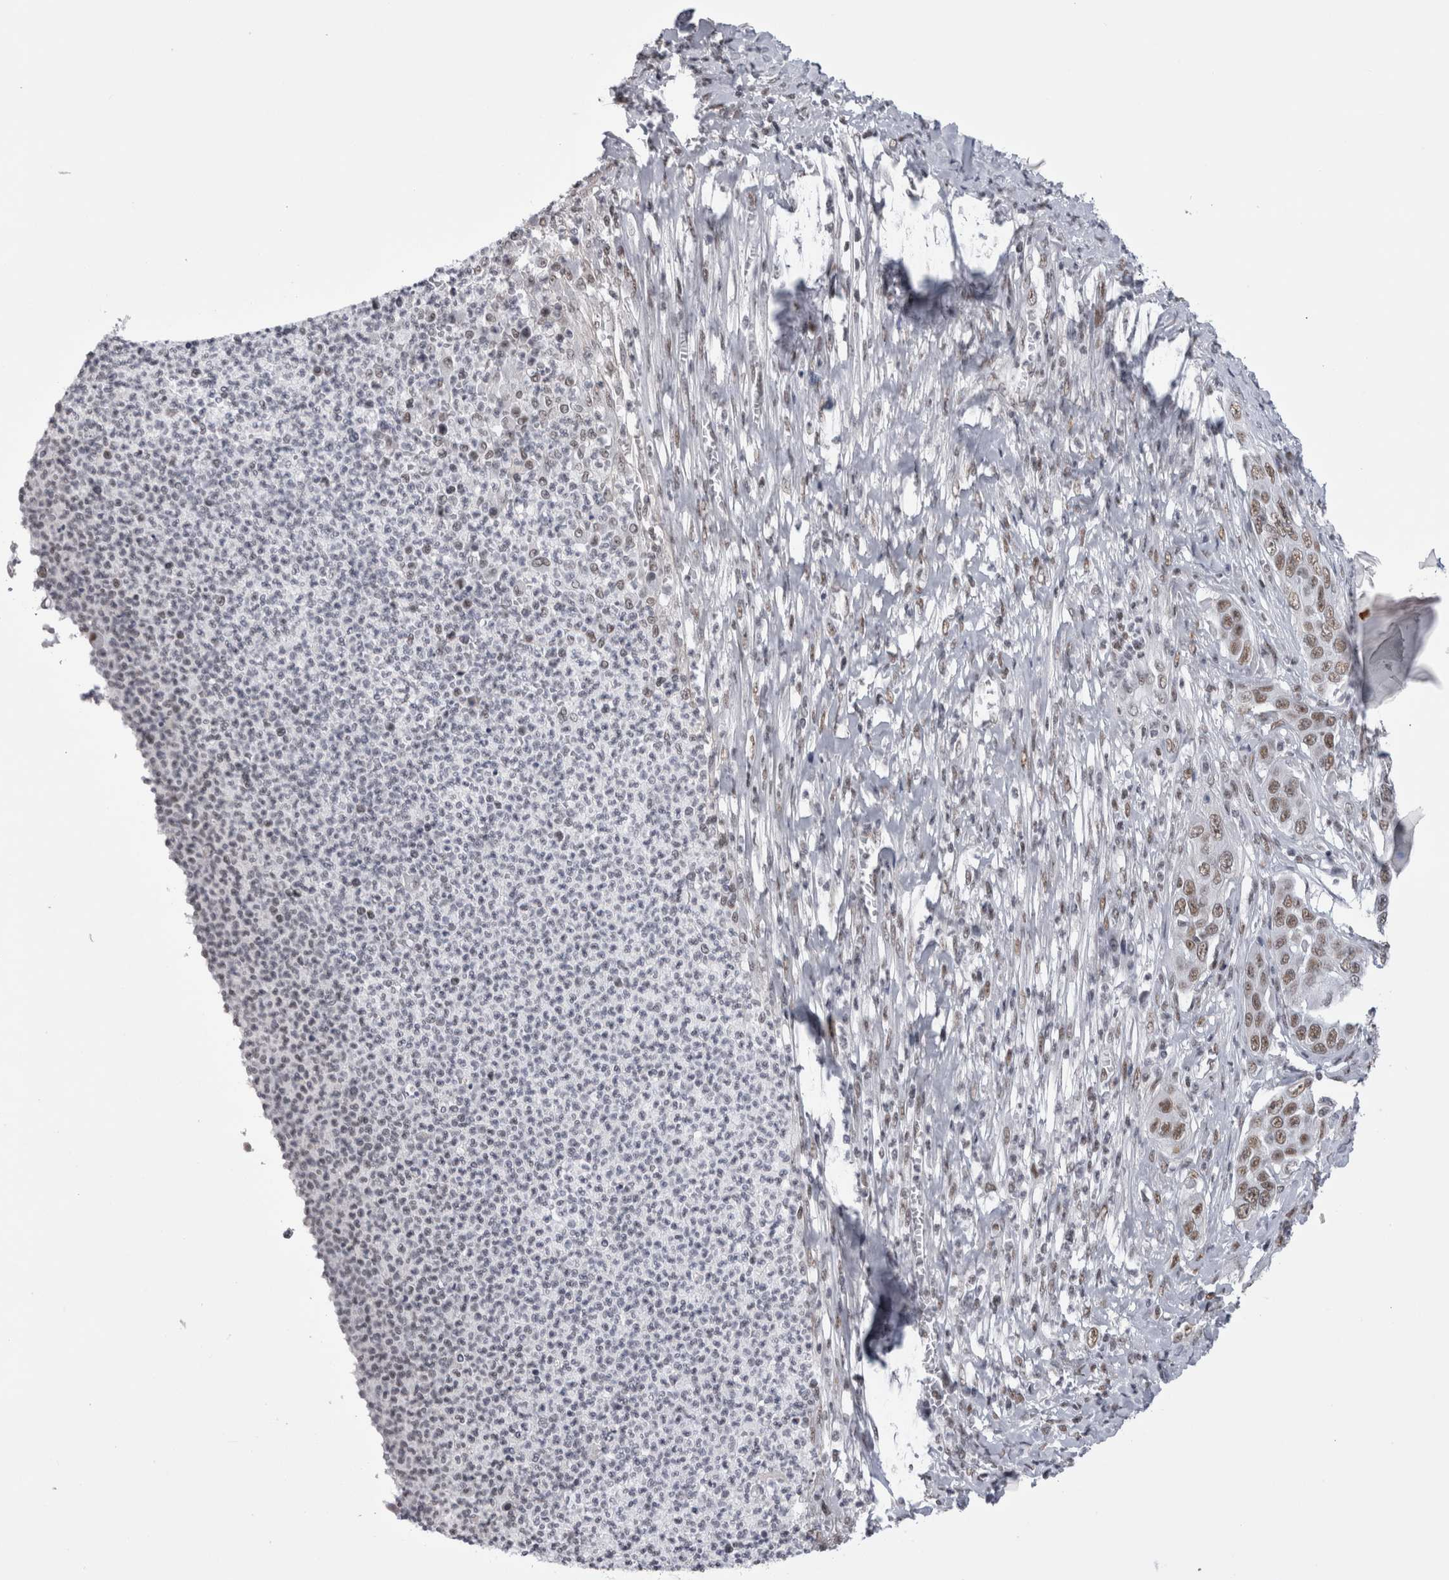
{"staining": {"intensity": "moderate", "quantity": ">75%", "location": "nuclear"}, "tissue": "skin cancer", "cell_type": "Tumor cells", "image_type": "cancer", "snomed": [{"axis": "morphology", "description": "Squamous cell carcinoma, NOS"}, {"axis": "topography", "description": "Skin"}], "caption": "Immunohistochemical staining of human skin cancer (squamous cell carcinoma) demonstrates moderate nuclear protein expression in approximately >75% of tumor cells.", "gene": "API5", "patient": {"sex": "male", "age": 55}}